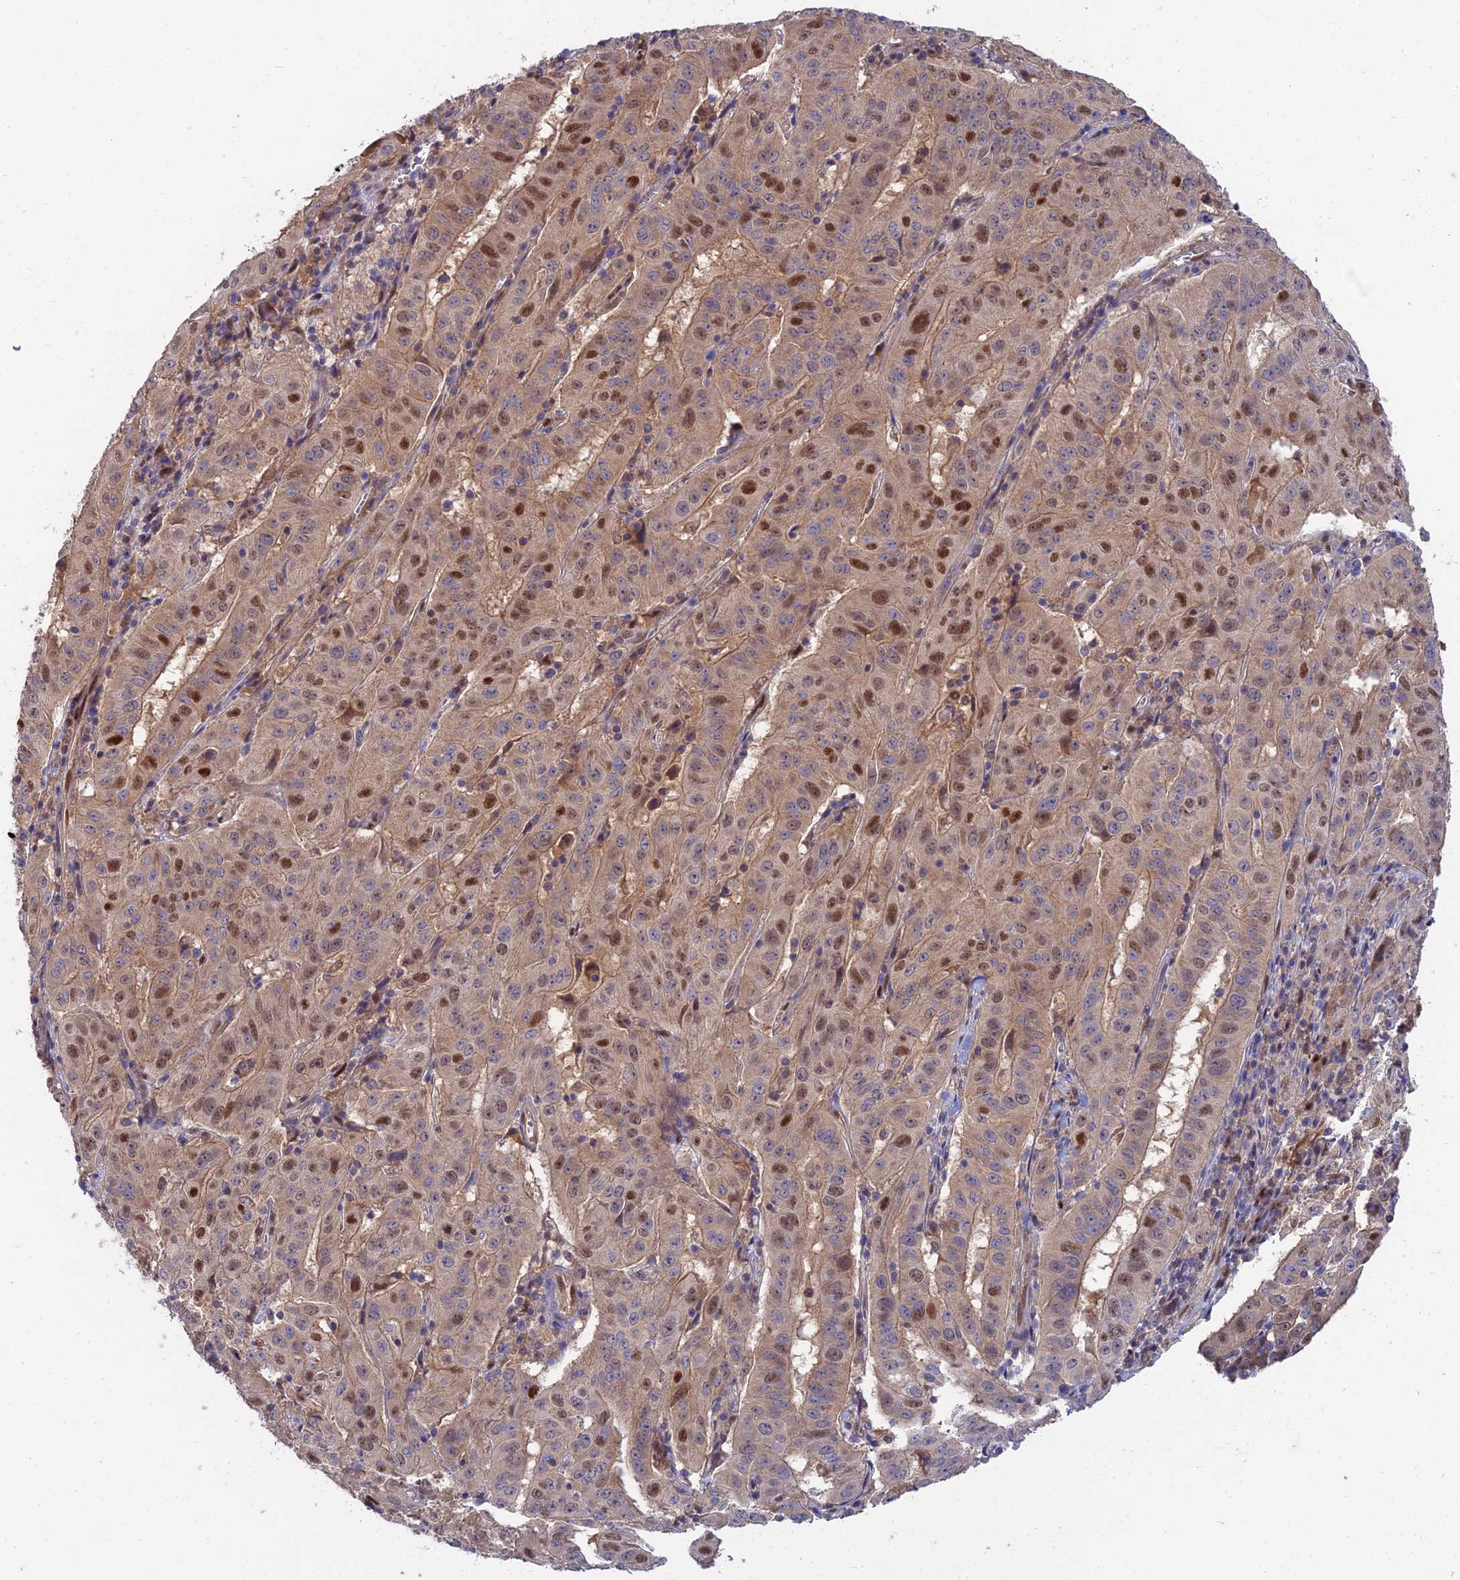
{"staining": {"intensity": "moderate", "quantity": "25%-75%", "location": "cytoplasmic/membranous,nuclear"}, "tissue": "pancreatic cancer", "cell_type": "Tumor cells", "image_type": "cancer", "snomed": [{"axis": "morphology", "description": "Adenocarcinoma, NOS"}, {"axis": "topography", "description": "Pancreas"}], "caption": "Pancreatic adenocarcinoma stained with a brown dye displays moderate cytoplasmic/membranous and nuclear positive staining in about 25%-75% of tumor cells.", "gene": "DNPEP", "patient": {"sex": "male", "age": 63}}